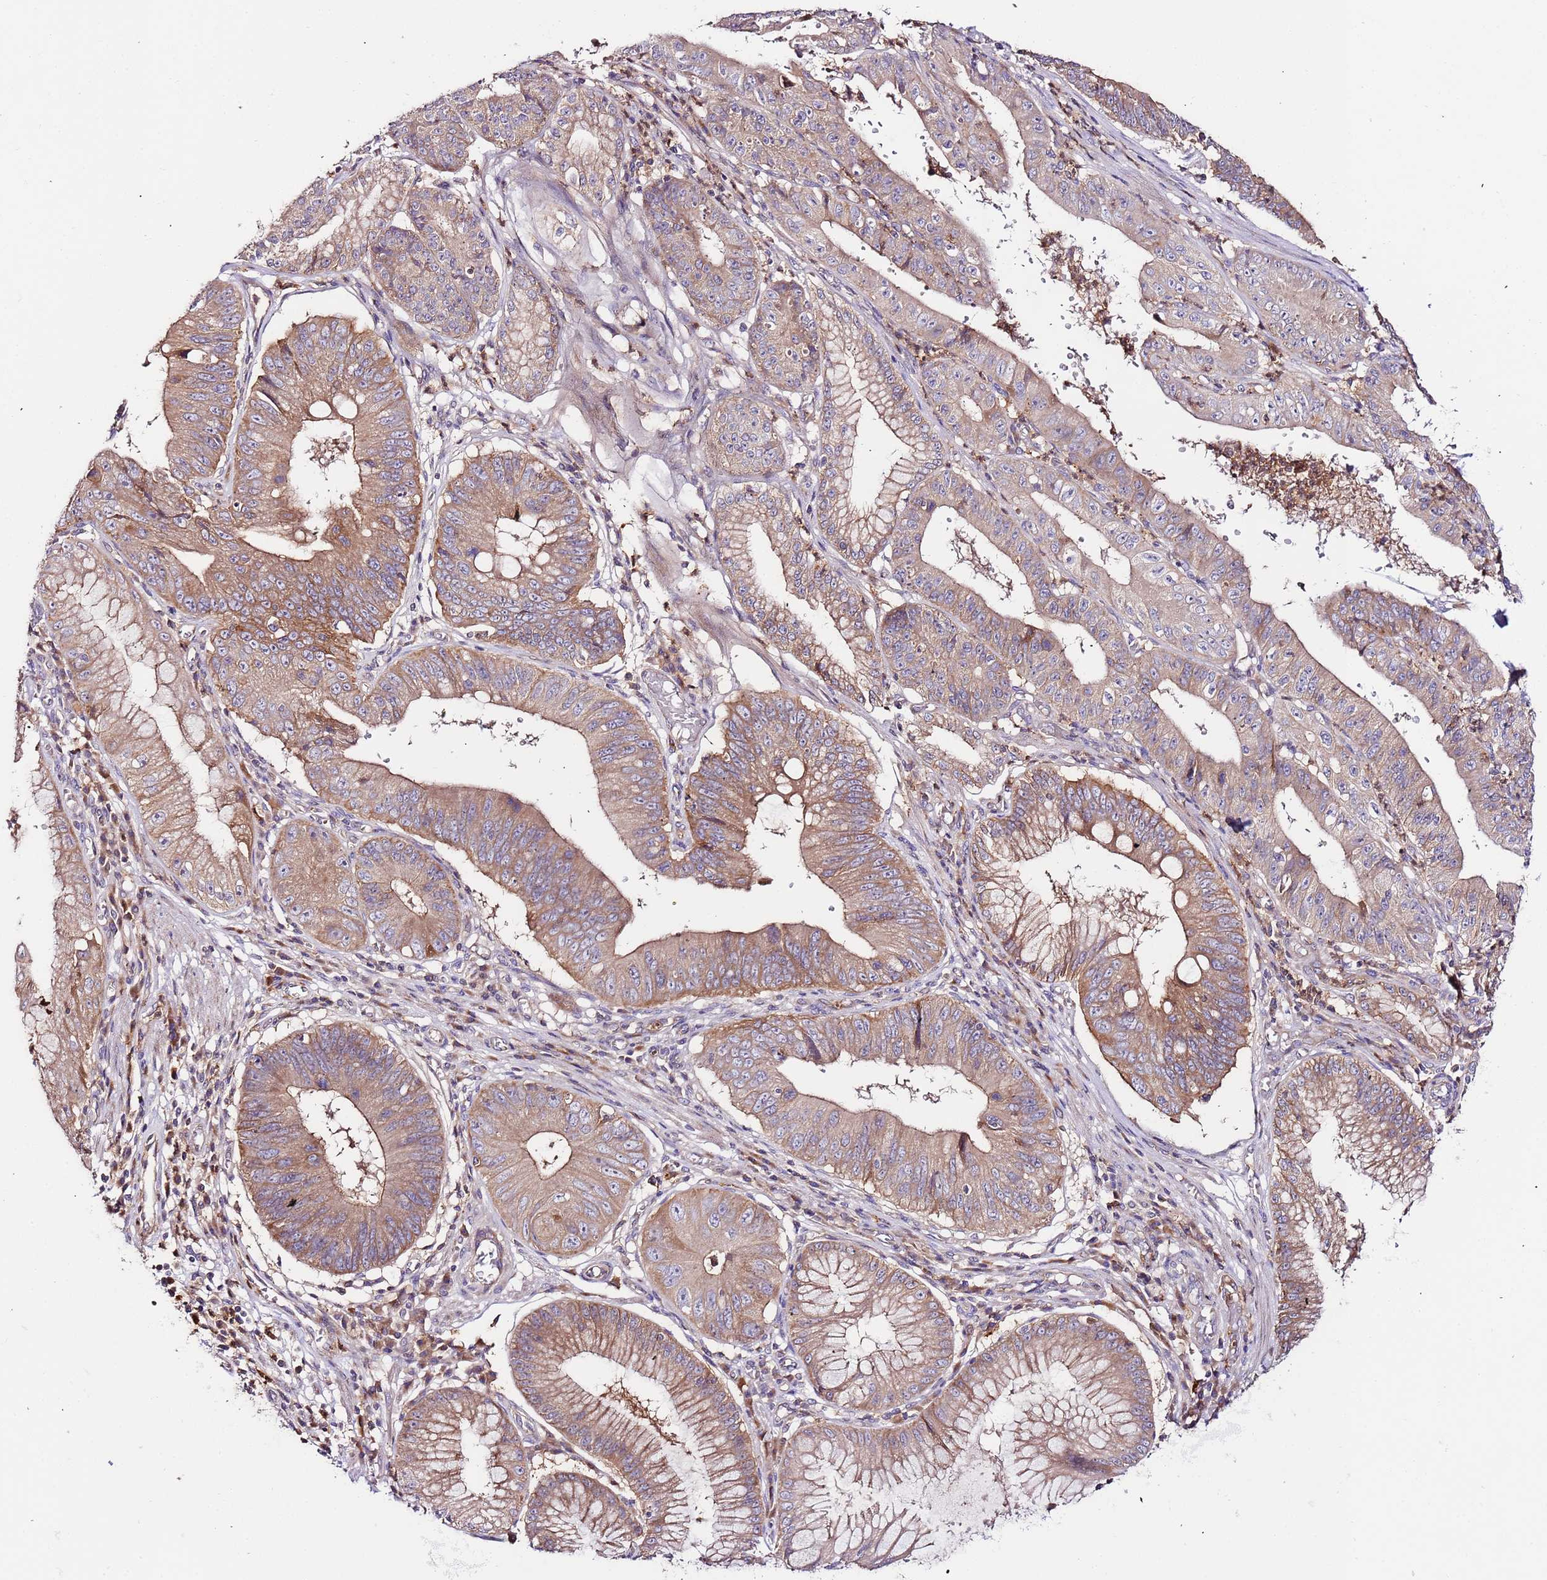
{"staining": {"intensity": "moderate", "quantity": ">75%", "location": "cytoplasmic/membranous"}, "tissue": "stomach cancer", "cell_type": "Tumor cells", "image_type": "cancer", "snomed": [{"axis": "morphology", "description": "Adenocarcinoma, NOS"}, {"axis": "topography", "description": "Stomach"}], "caption": "The micrograph shows staining of stomach cancer (adenocarcinoma), revealing moderate cytoplasmic/membranous protein positivity (brown color) within tumor cells.", "gene": "FLVCR1", "patient": {"sex": "male", "age": 59}}